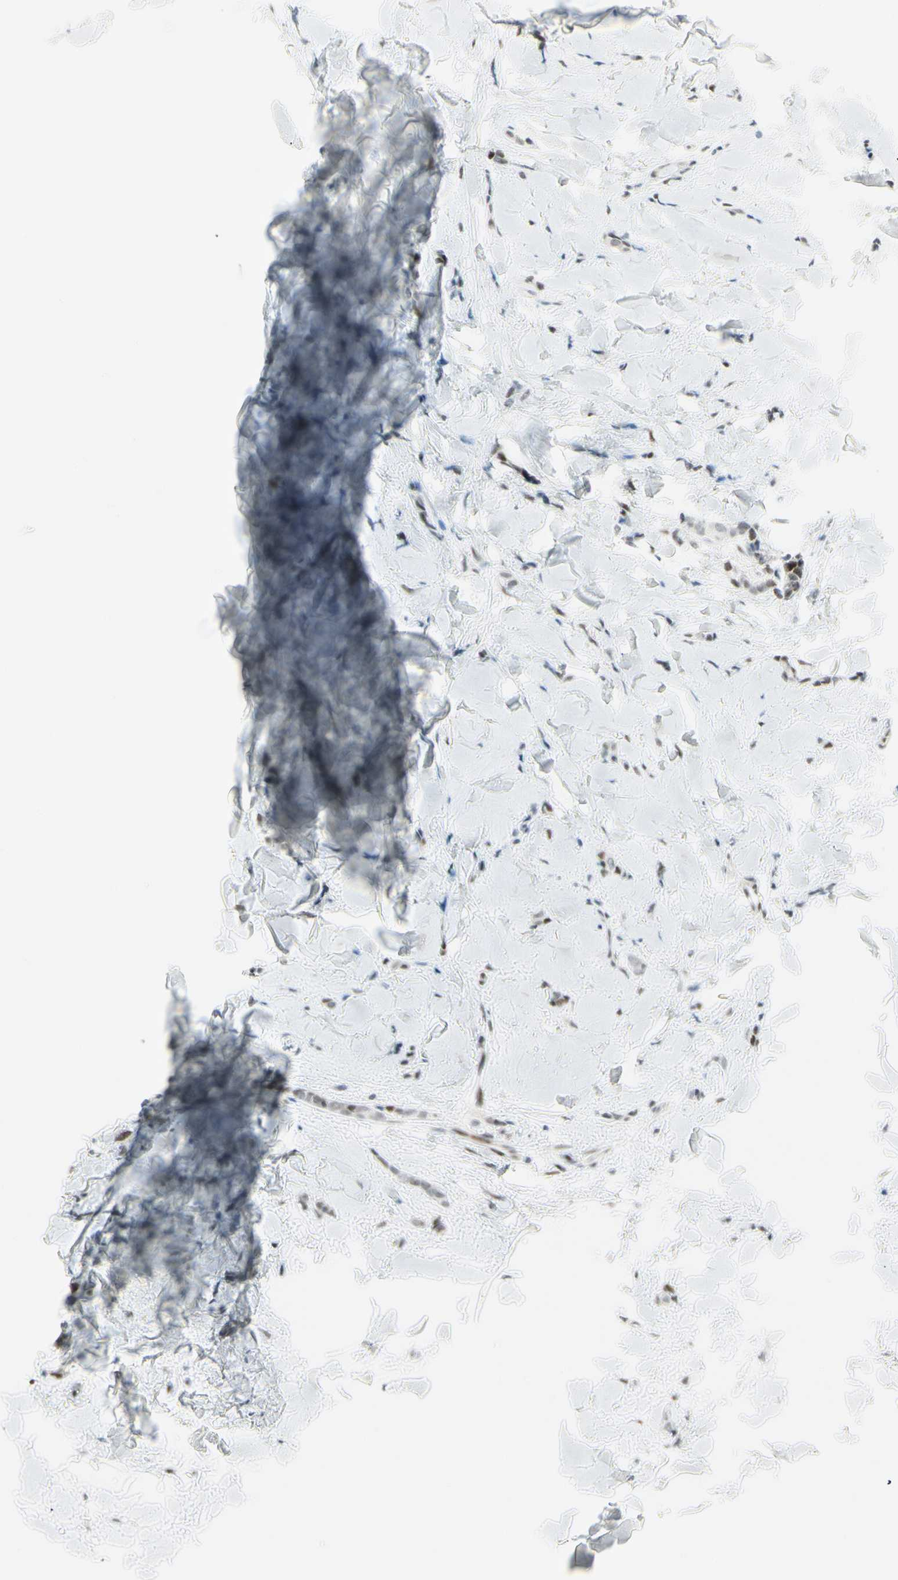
{"staining": {"intensity": "weak", "quantity": "<25%", "location": "nuclear"}, "tissue": "breast cancer", "cell_type": "Tumor cells", "image_type": "cancer", "snomed": [{"axis": "morphology", "description": "Lobular carcinoma"}, {"axis": "topography", "description": "Skin"}, {"axis": "topography", "description": "Breast"}], "caption": "This is an immunohistochemistry micrograph of human breast lobular carcinoma. There is no expression in tumor cells.", "gene": "PKNOX1", "patient": {"sex": "female", "age": 46}}